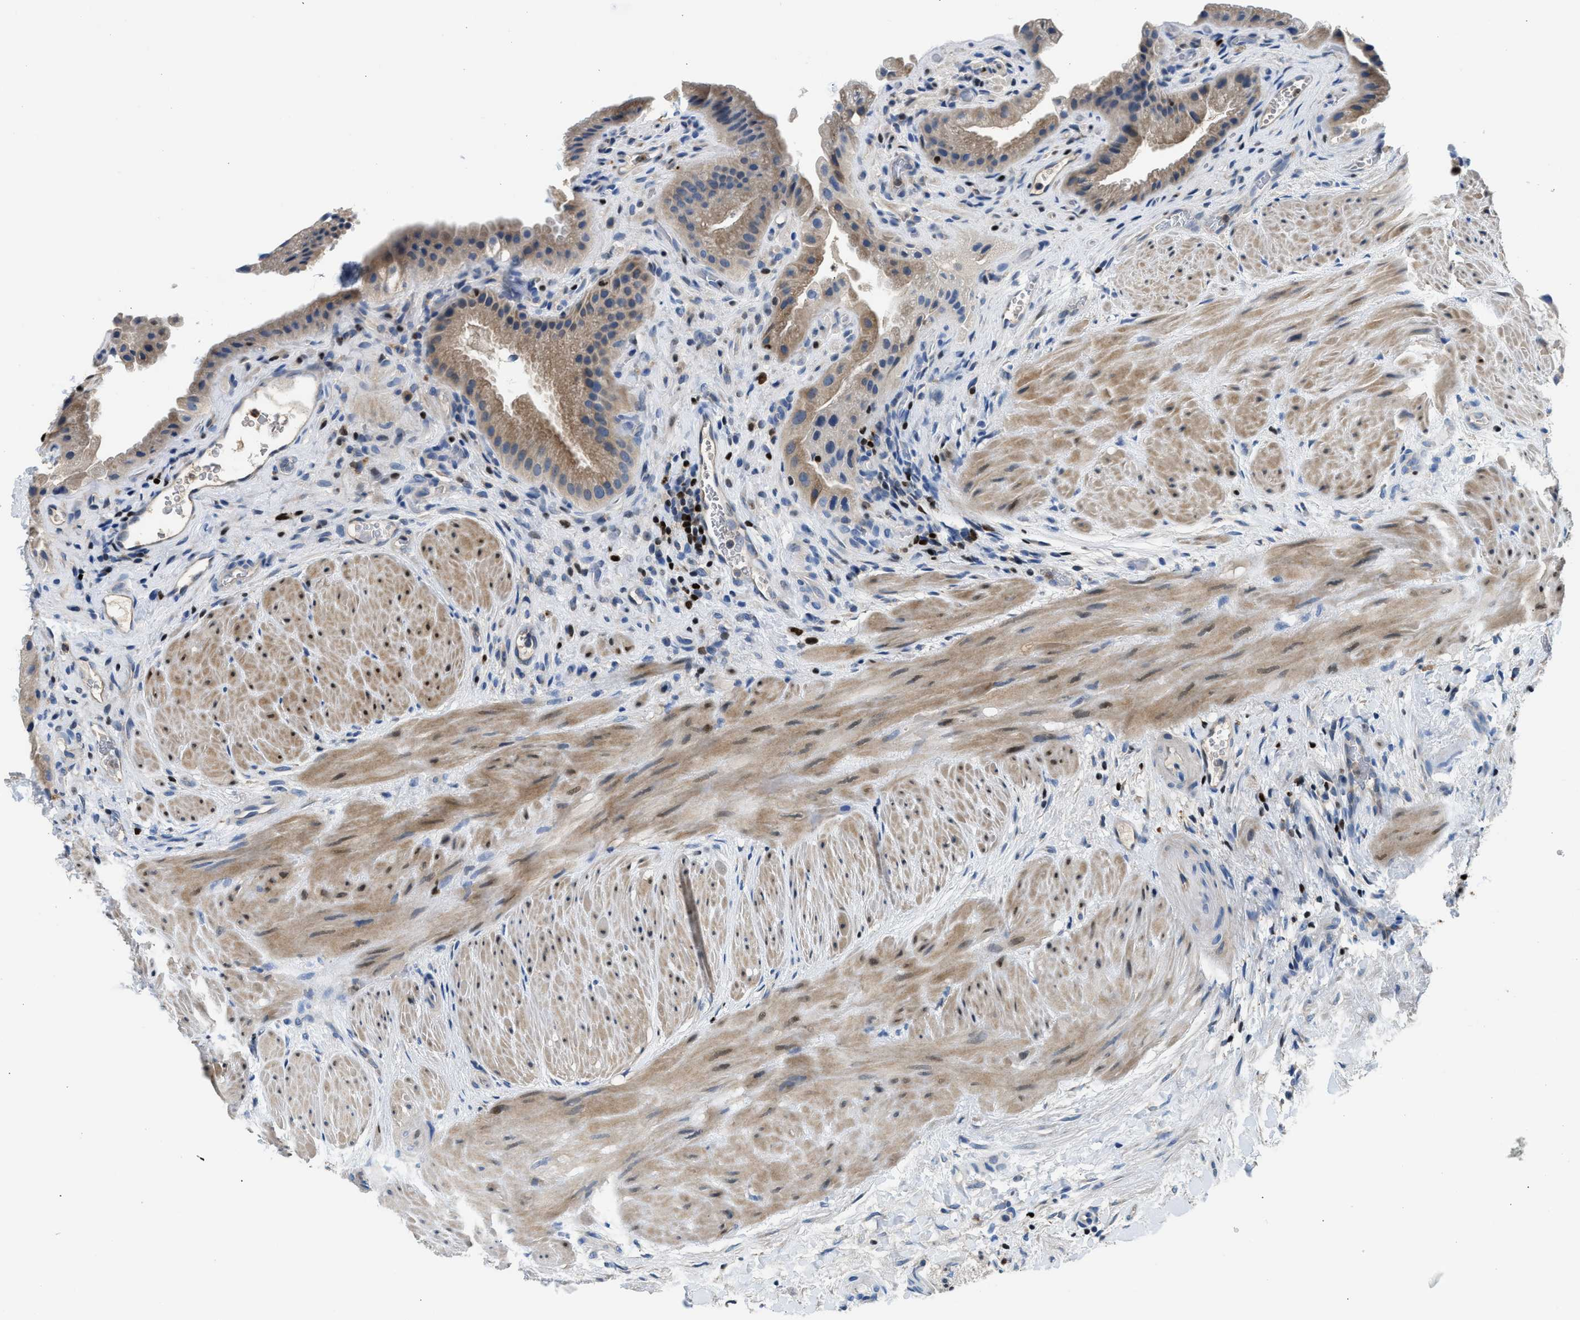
{"staining": {"intensity": "weak", "quantity": ">75%", "location": "cytoplasmic/membranous"}, "tissue": "gallbladder", "cell_type": "Glandular cells", "image_type": "normal", "snomed": [{"axis": "morphology", "description": "Normal tissue, NOS"}, {"axis": "topography", "description": "Gallbladder"}], "caption": "The image exhibits immunohistochemical staining of benign gallbladder. There is weak cytoplasmic/membranous positivity is appreciated in about >75% of glandular cells.", "gene": "TOX", "patient": {"sex": "male", "age": 49}}